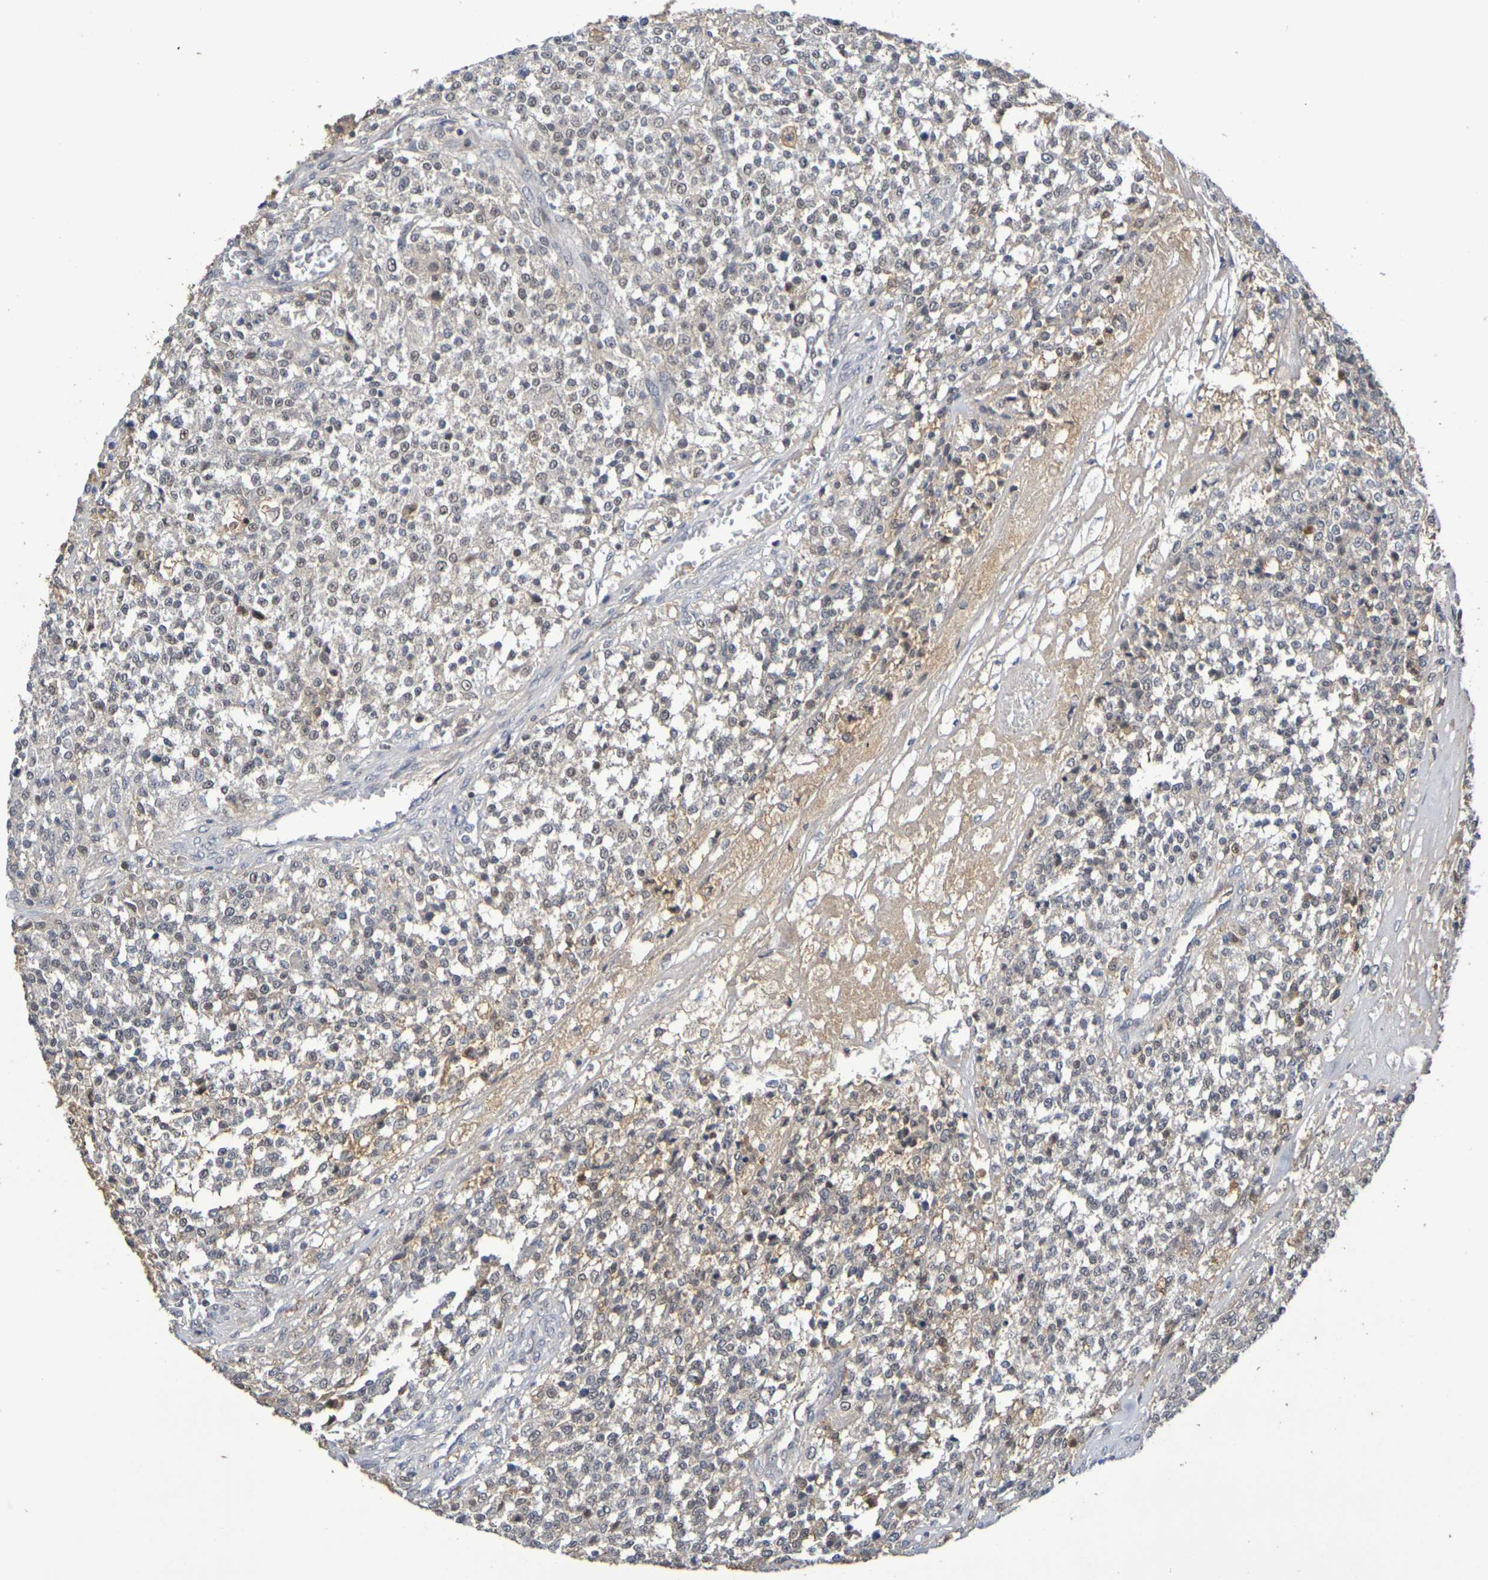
{"staining": {"intensity": "weak", "quantity": ">75%", "location": "nuclear"}, "tissue": "testis cancer", "cell_type": "Tumor cells", "image_type": "cancer", "snomed": [{"axis": "morphology", "description": "Seminoma, NOS"}, {"axis": "topography", "description": "Testis"}], "caption": "A photomicrograph of testis cancer stained for a protein demonstrates weak nuclear brown staining in tumor cells.", "gene": "TERF2", "patient": {"sex": "male", "age": 59}}